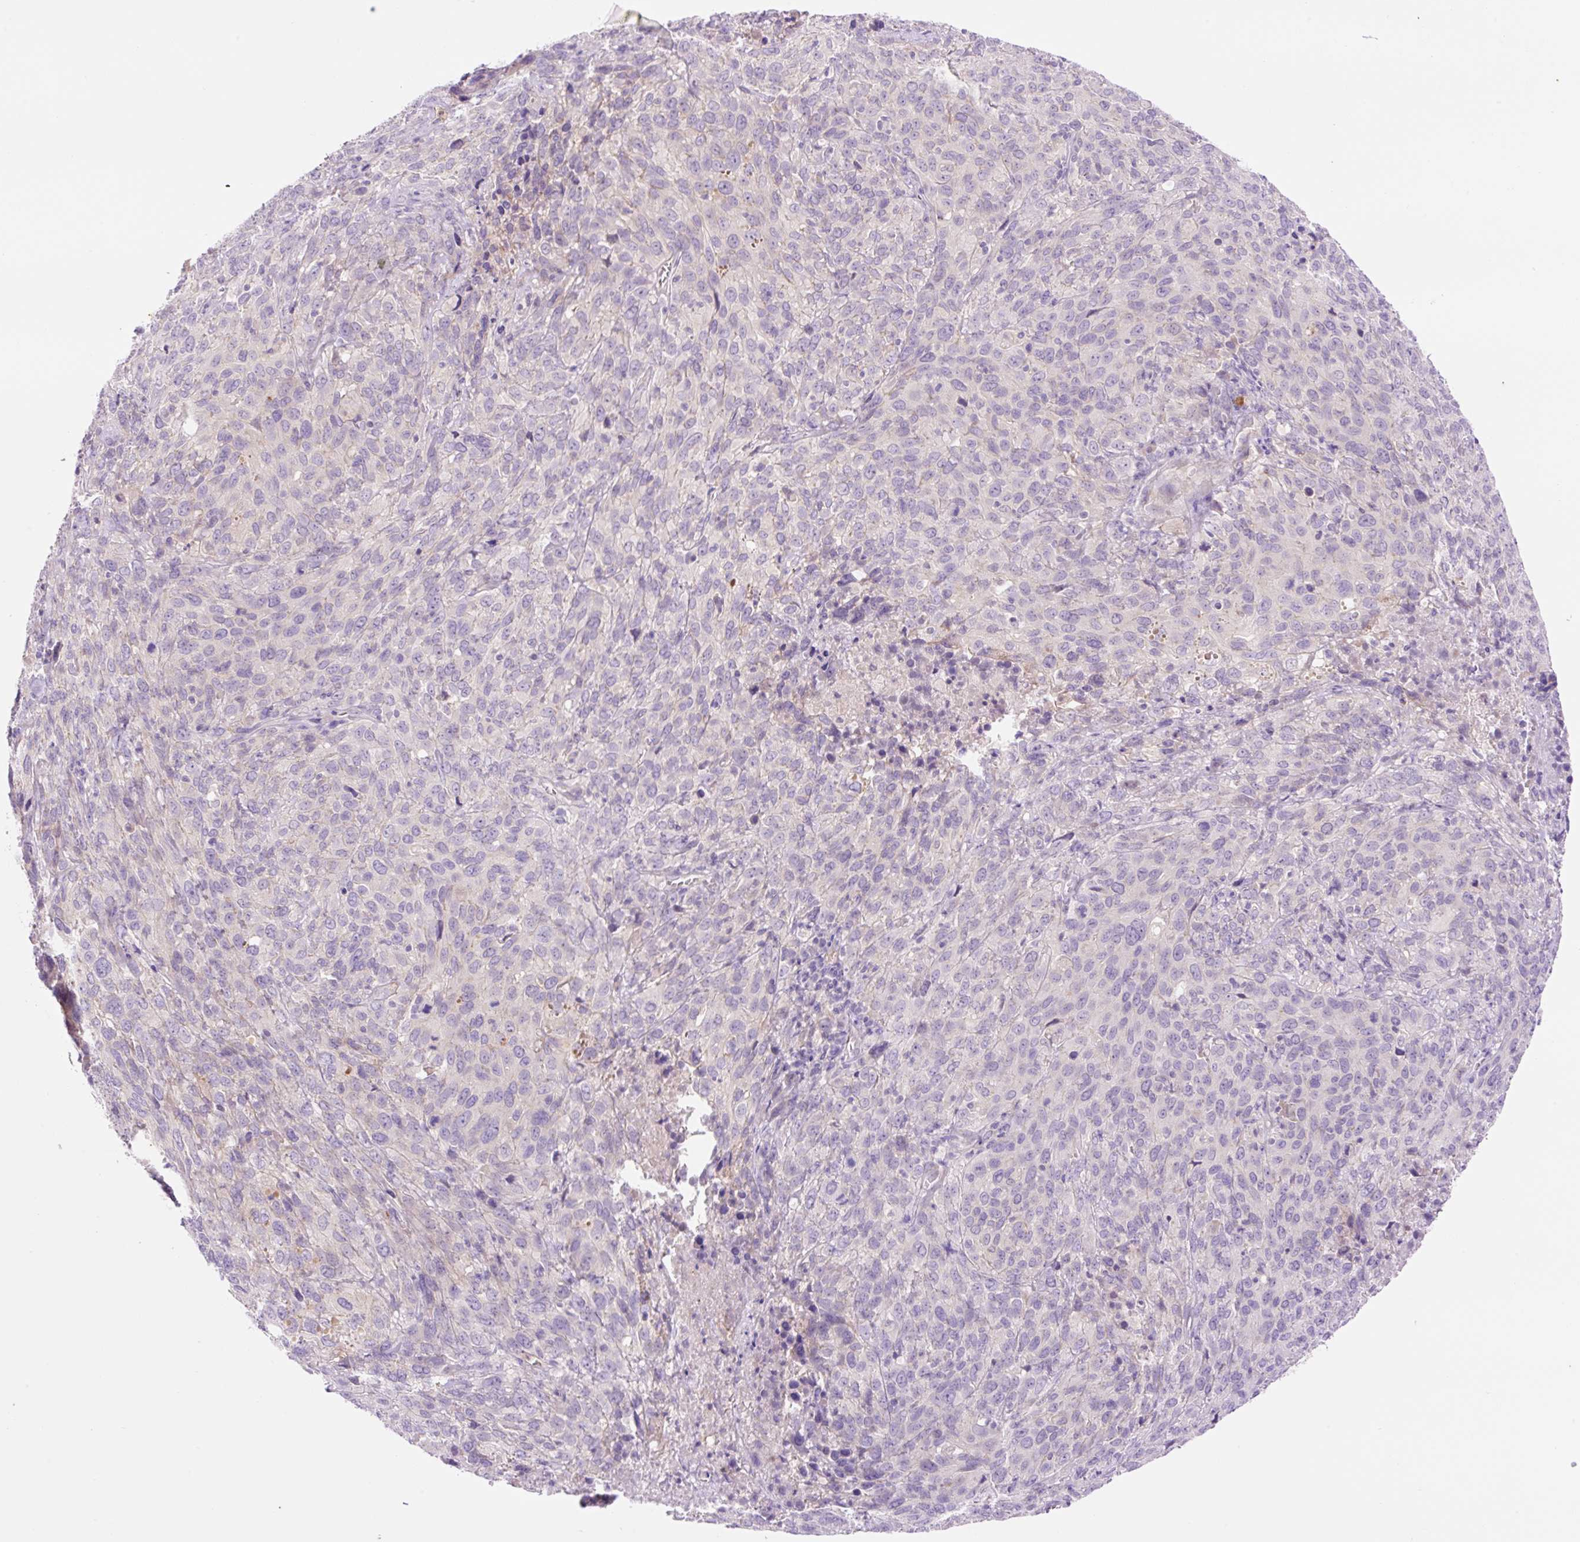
{"staining": {"intensity": "negative", "quantity": "none", "location": "none"}, "tissue": "cervical cancer", "cell_type": "Tumor cells", "image_type": "cancer", "snomed": [{"axis": "morphology", "description": "Squamous cell carcinoma, NOS"}, {"axis": "topography", "description": "Cervix"}], "caption": "Human cervical cancer stained for a protein using IHC demonstrates no positivity in tumor cells.", "gene": "LHFPL5", "patient": {"sex": "female", "age": 51}}